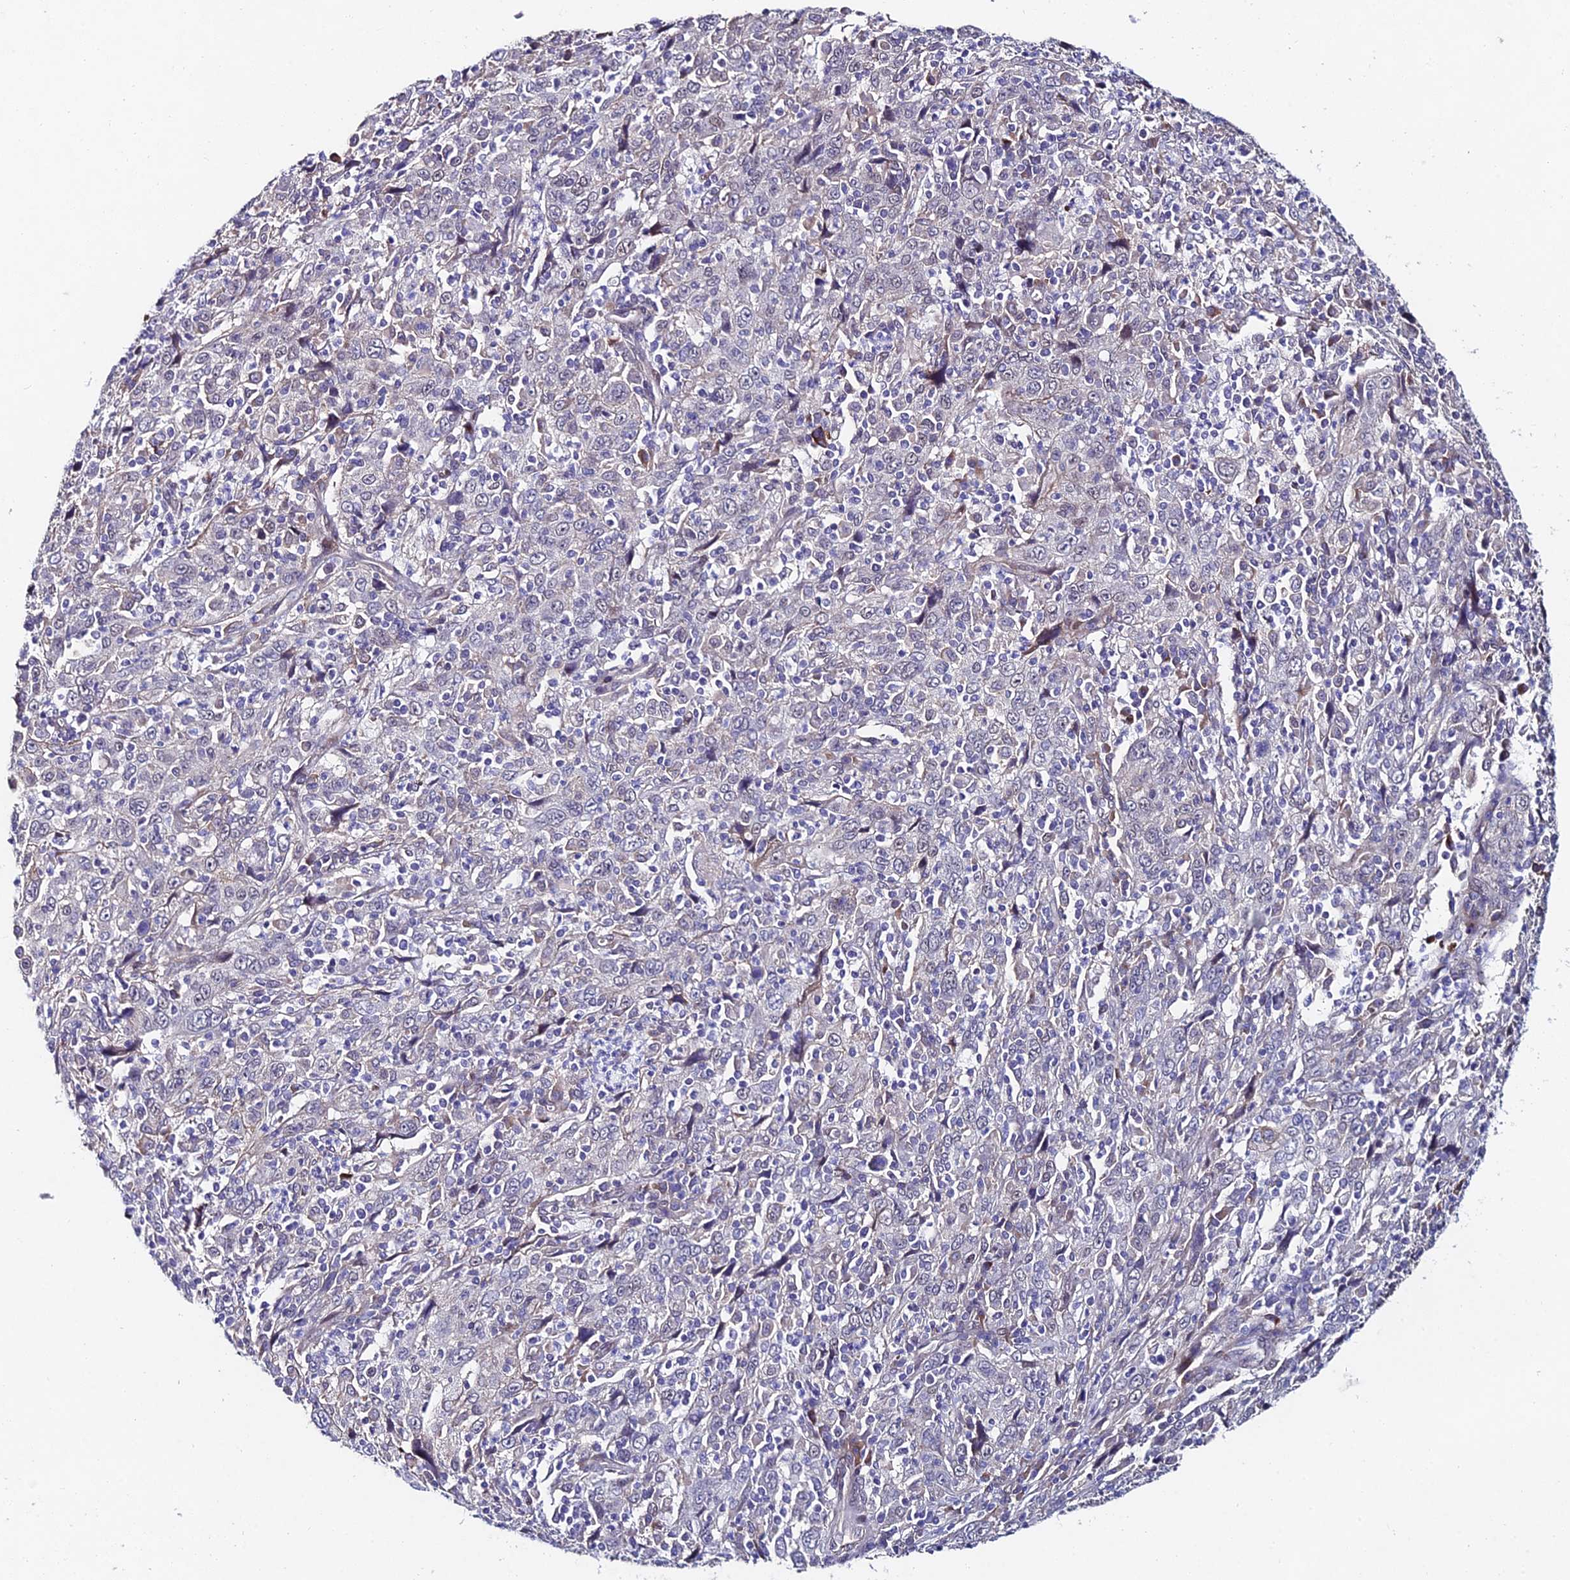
{"staining": {"intensity": "negative", "quantity": "none", "location": "none"}, "tissue": "cervical cancer", "cell_type": "Tumor cells", "image_type": "cancer", "snomed": [{"axis": "morphology", "description": "Squamous cell carcinoma, NOS"}, {"axis": "topography", "description": "Cervix"}], "caption": "Protein analysis of squamous cell carcinoma (cervical) demonstrates no significant positivity in tumor cells. The staining was performed using DAB to visualize the protein expression in brown, while the nuclei were stained in blue with hematoxylin (Magnification: 20x).", "gene": "TRIM24", "patient": {"sex": "female", "age": 46}}